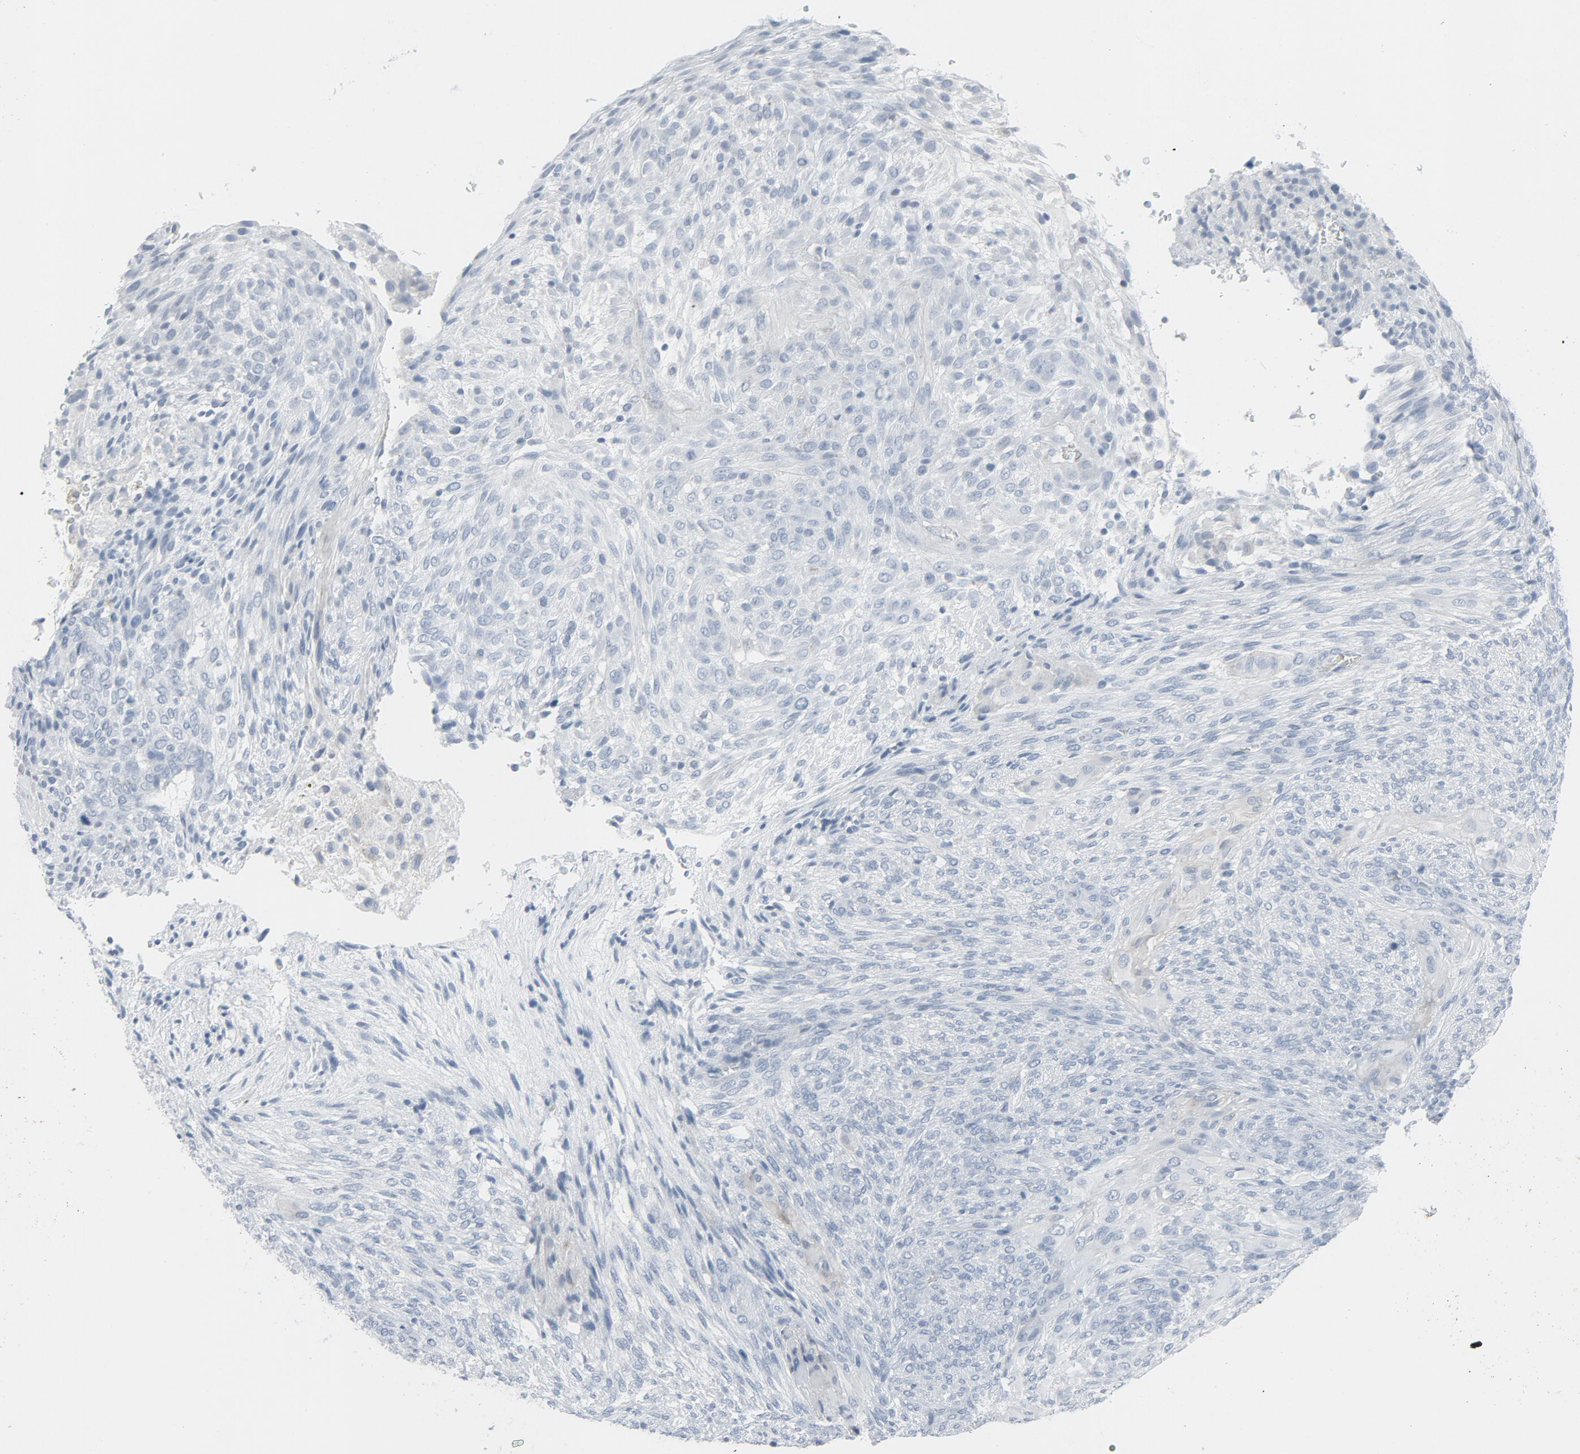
{"staining": {"intensity": "weak", "quantity": "<25%", "location": "cytoplasmic/membranous"}, "tissue": "glioma", "cell_type": "Tumor cells", "image_type": "cancer", "snomed": [{"axis": "morphology", "description": "Glioma, malignant, High grade"}, {"axis": "topography", "description": "Cerebral cortex"}], "caption": "Glioma stained for a protein using IHC displays no staining tumor cells.", "gene": "FGFR3", "patient": {"sex": "female", "age": 55}}